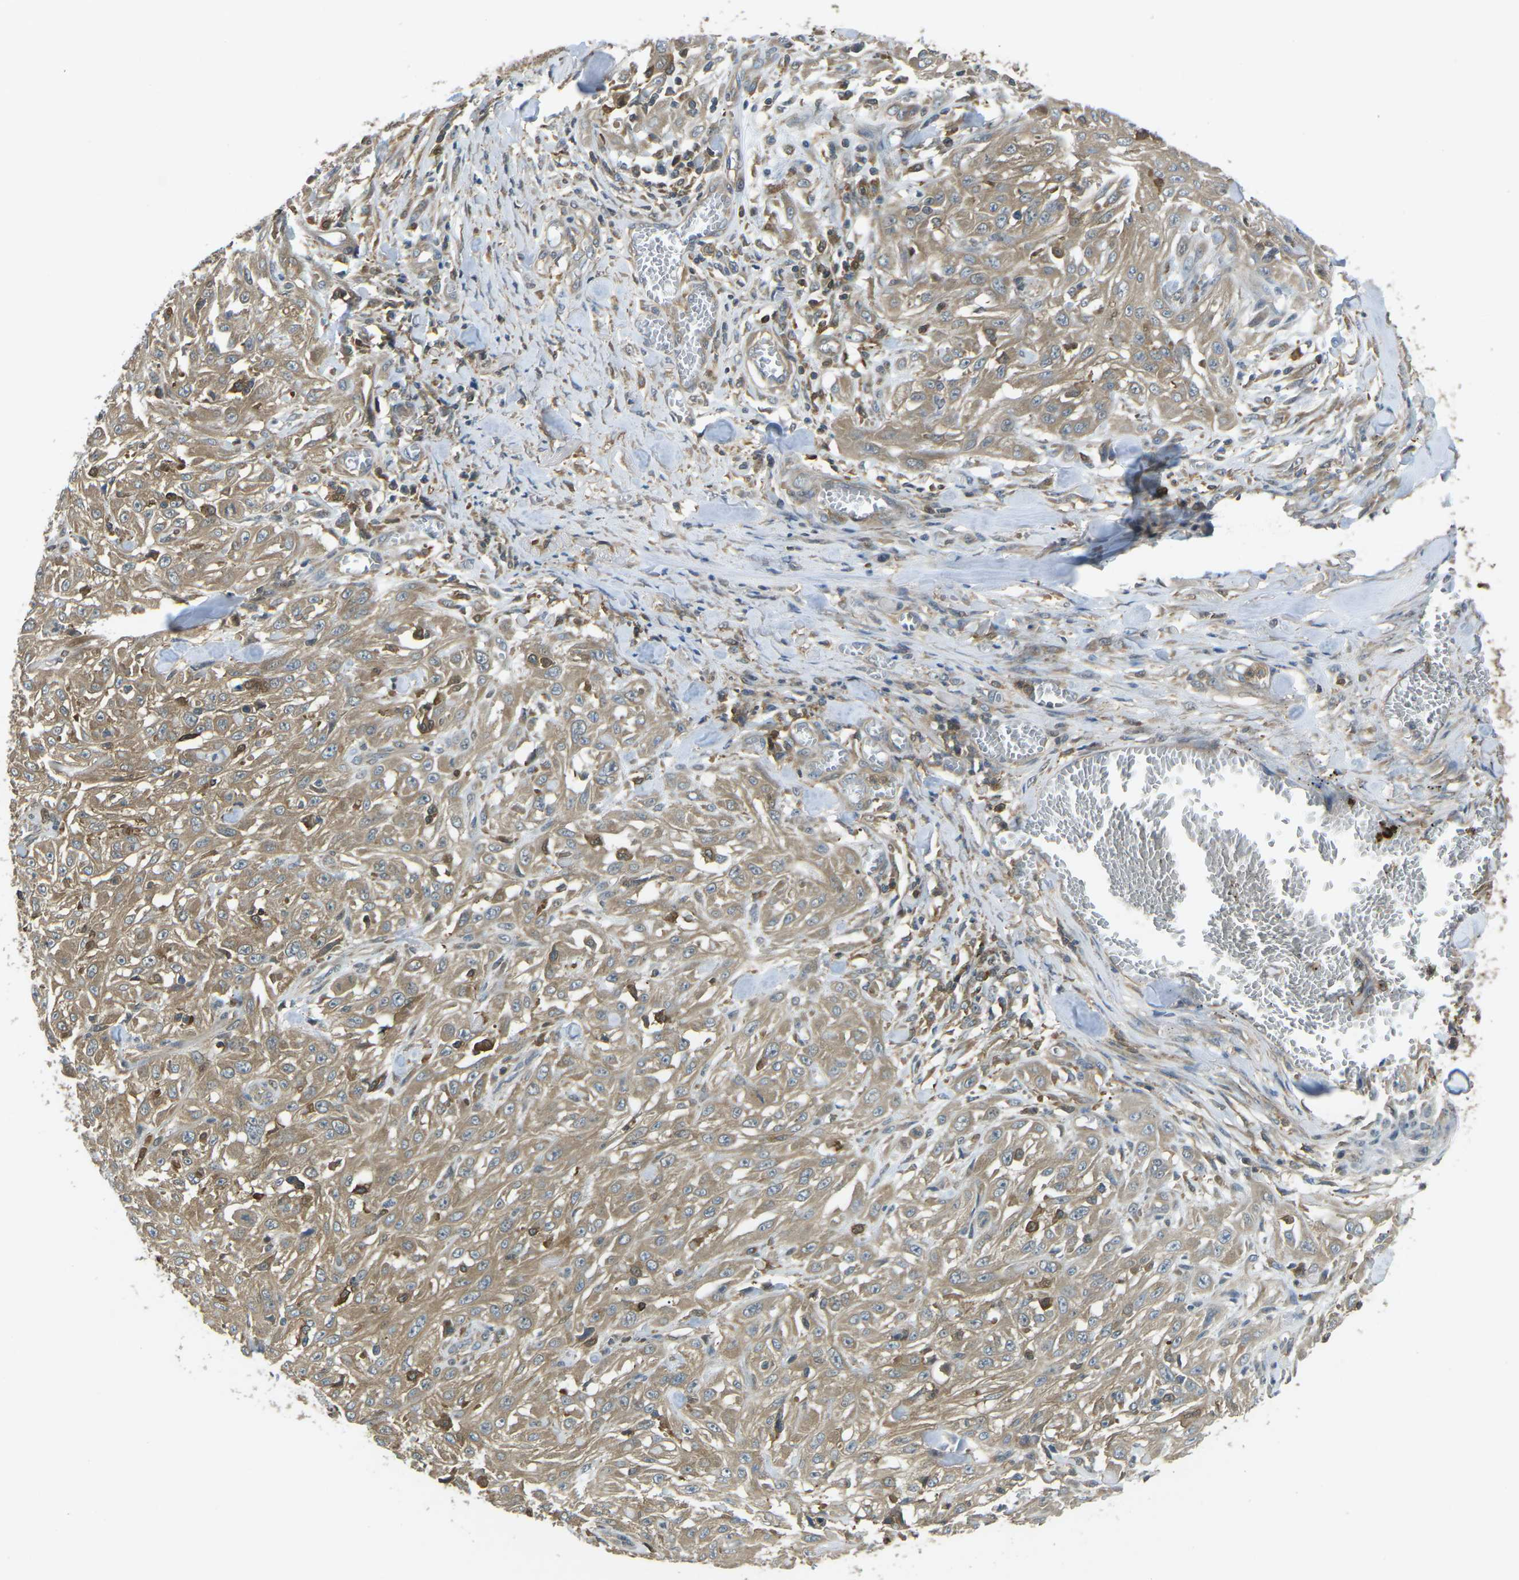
{"staining": {"intensity": "weak", "quantity": ">75%", "location": "cytoplasmic/membranous"}, "tissue": "skin cancer", "cell_type": "Tumor cells", "image_type": "cancer", "snomed": [{"axis": "morphology", "description": "Squamous cell carcinoma, NOS"}, {"axis": "morphology", "description": "Squamous cell carcinoma, metastatic, NOS"}, {"axis": "topography", "description": "Skin"}, {"axis": "topography", "description": "Lymph node"}], "caption": "Human skin cancer (squamous cell carcinoma) stained with a protein marker reveals weak staining in tumor cells.", "gene": "PIEZO2", "patient": {"sex": "male", "age": 75}}